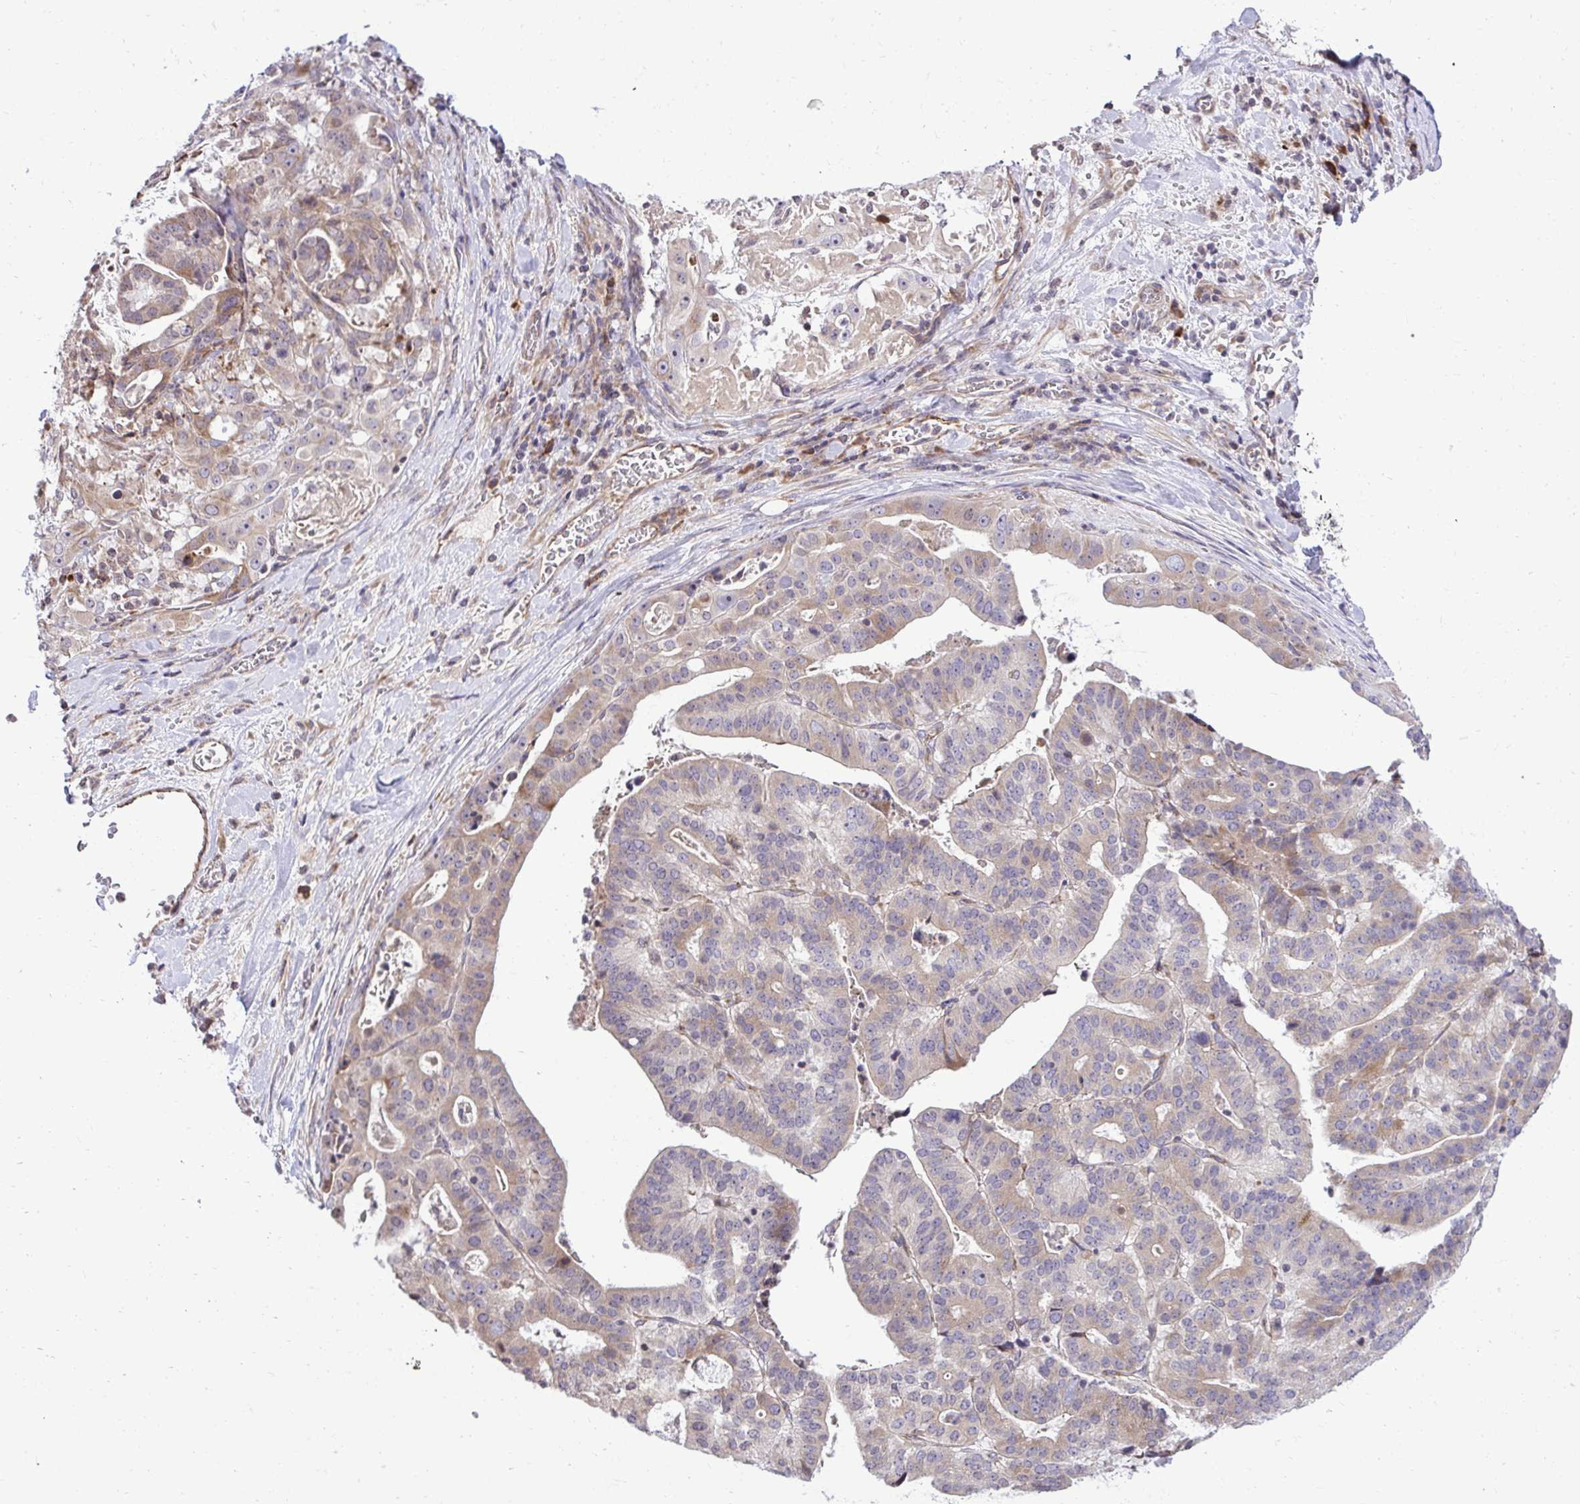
{"staining": {"intensity": "weak", "quantity": "<25%", "location": "cytoplasmic/membranous"}, "tissue": "stomach cancer", "cell_type": "Tumor cells", "image_type": "cancer", "snomed": [{"axis": "morphology", "description": "Adenocarcinoma, NOS"}, {"axis": "topography", "description": "Stomach"}], "caption": "Photomicrograph shows no protein expression in tumor cells of stomach cancer (adenocarcinoma) tissue.", "gene": "METTL9", "patient": {"sex": "male", "age": 48}}